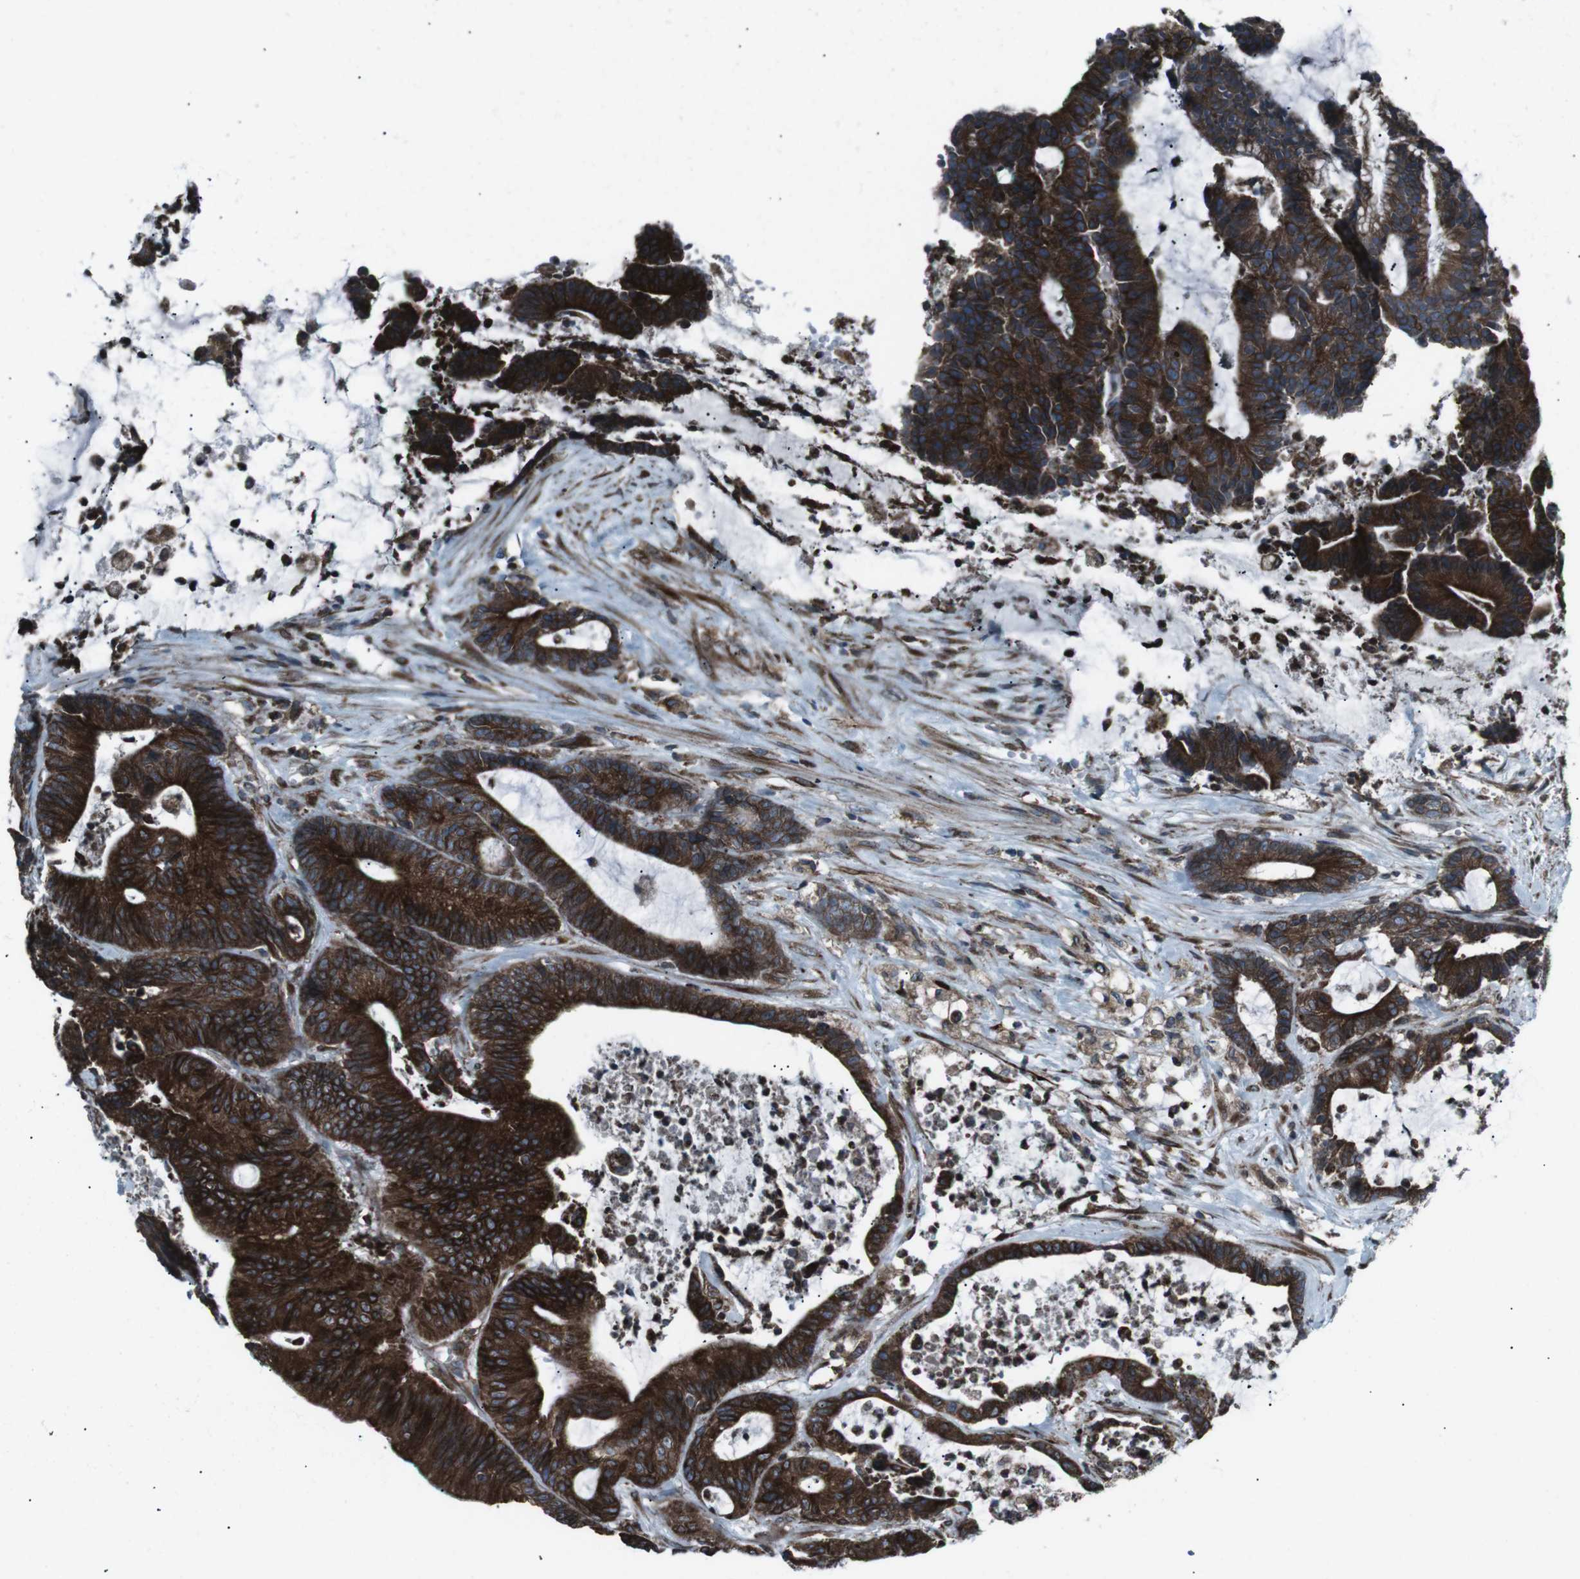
{"staining": {"intensity": "strong", "quantity": ">75%", "location": "cytoplasmic/membranous"}, "tissue": "colorectal cancer", "cell_type": "Tumor cells", "image_type": "cancer", "snomed": [{"axis": "morphology", "description": "Adenocarcinoma, NOS"}, {"axis": "topography", "description": "Colon"}], "caption": "Protein analysis of colorectal cancer tissue exhibits strong cytoplasmic/membranous staining in about >75% of tumor cells.", "gene": "LNPK", "patient": {"sex": "female", "age": 84}}